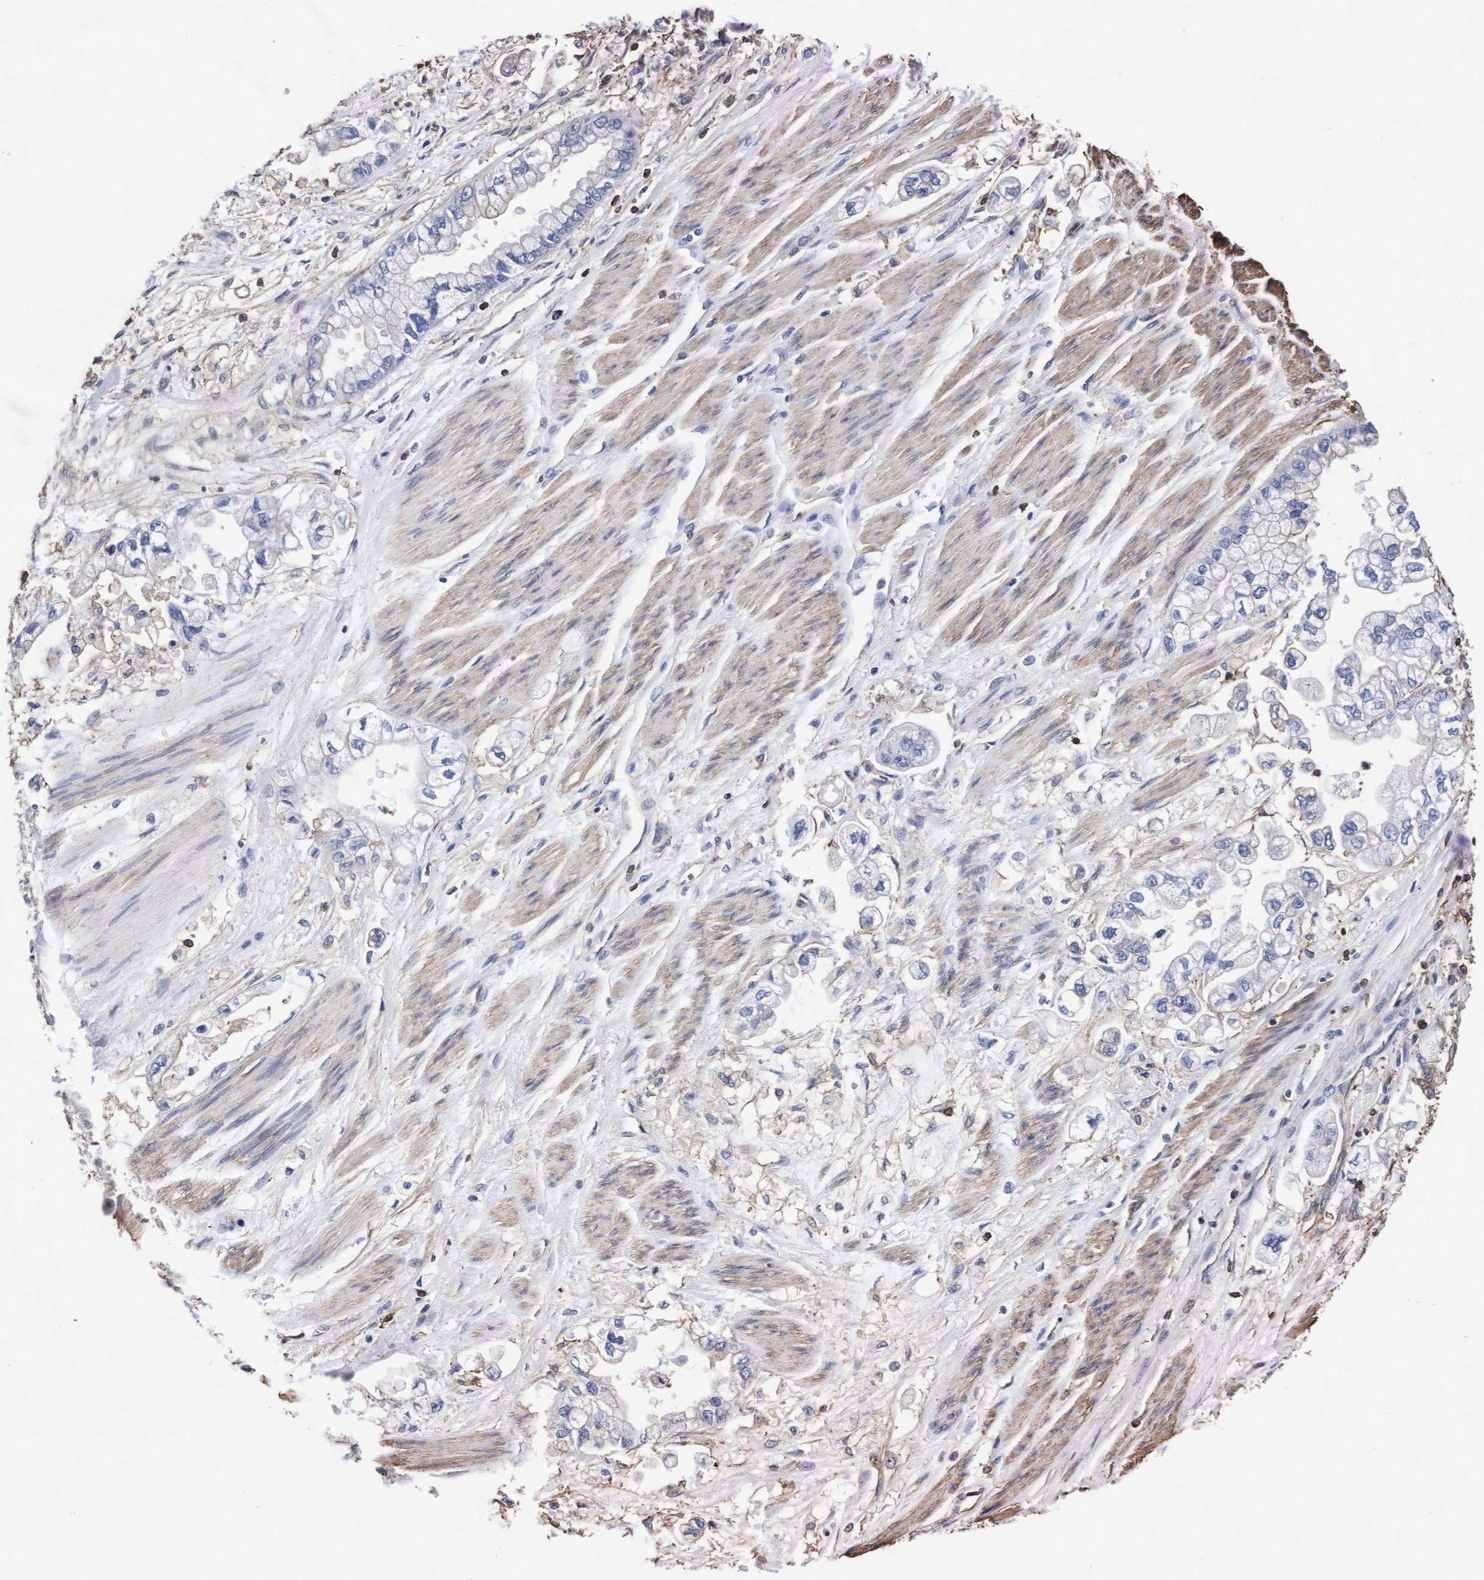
{"staining": {"intensity": "negative", "quantity": "none", "location": "none"}, "tissue": "stomach cancer", "cell_type": "Tumor cells", "image_type": "cancer", "snomed": [{"axis": "morphology", "description": "Normal tissue, NOS"}, {"axis": "morphology", "description": "Adenocarcinoma, NOS"}, {"axis": "topography", "description": "Stomach"}], "caption": "A micrograph of human stomach cancer is negative for staining in tumor cells.", "gene": "GRHPR", "patient": {"sex": "male", "age": 62}}